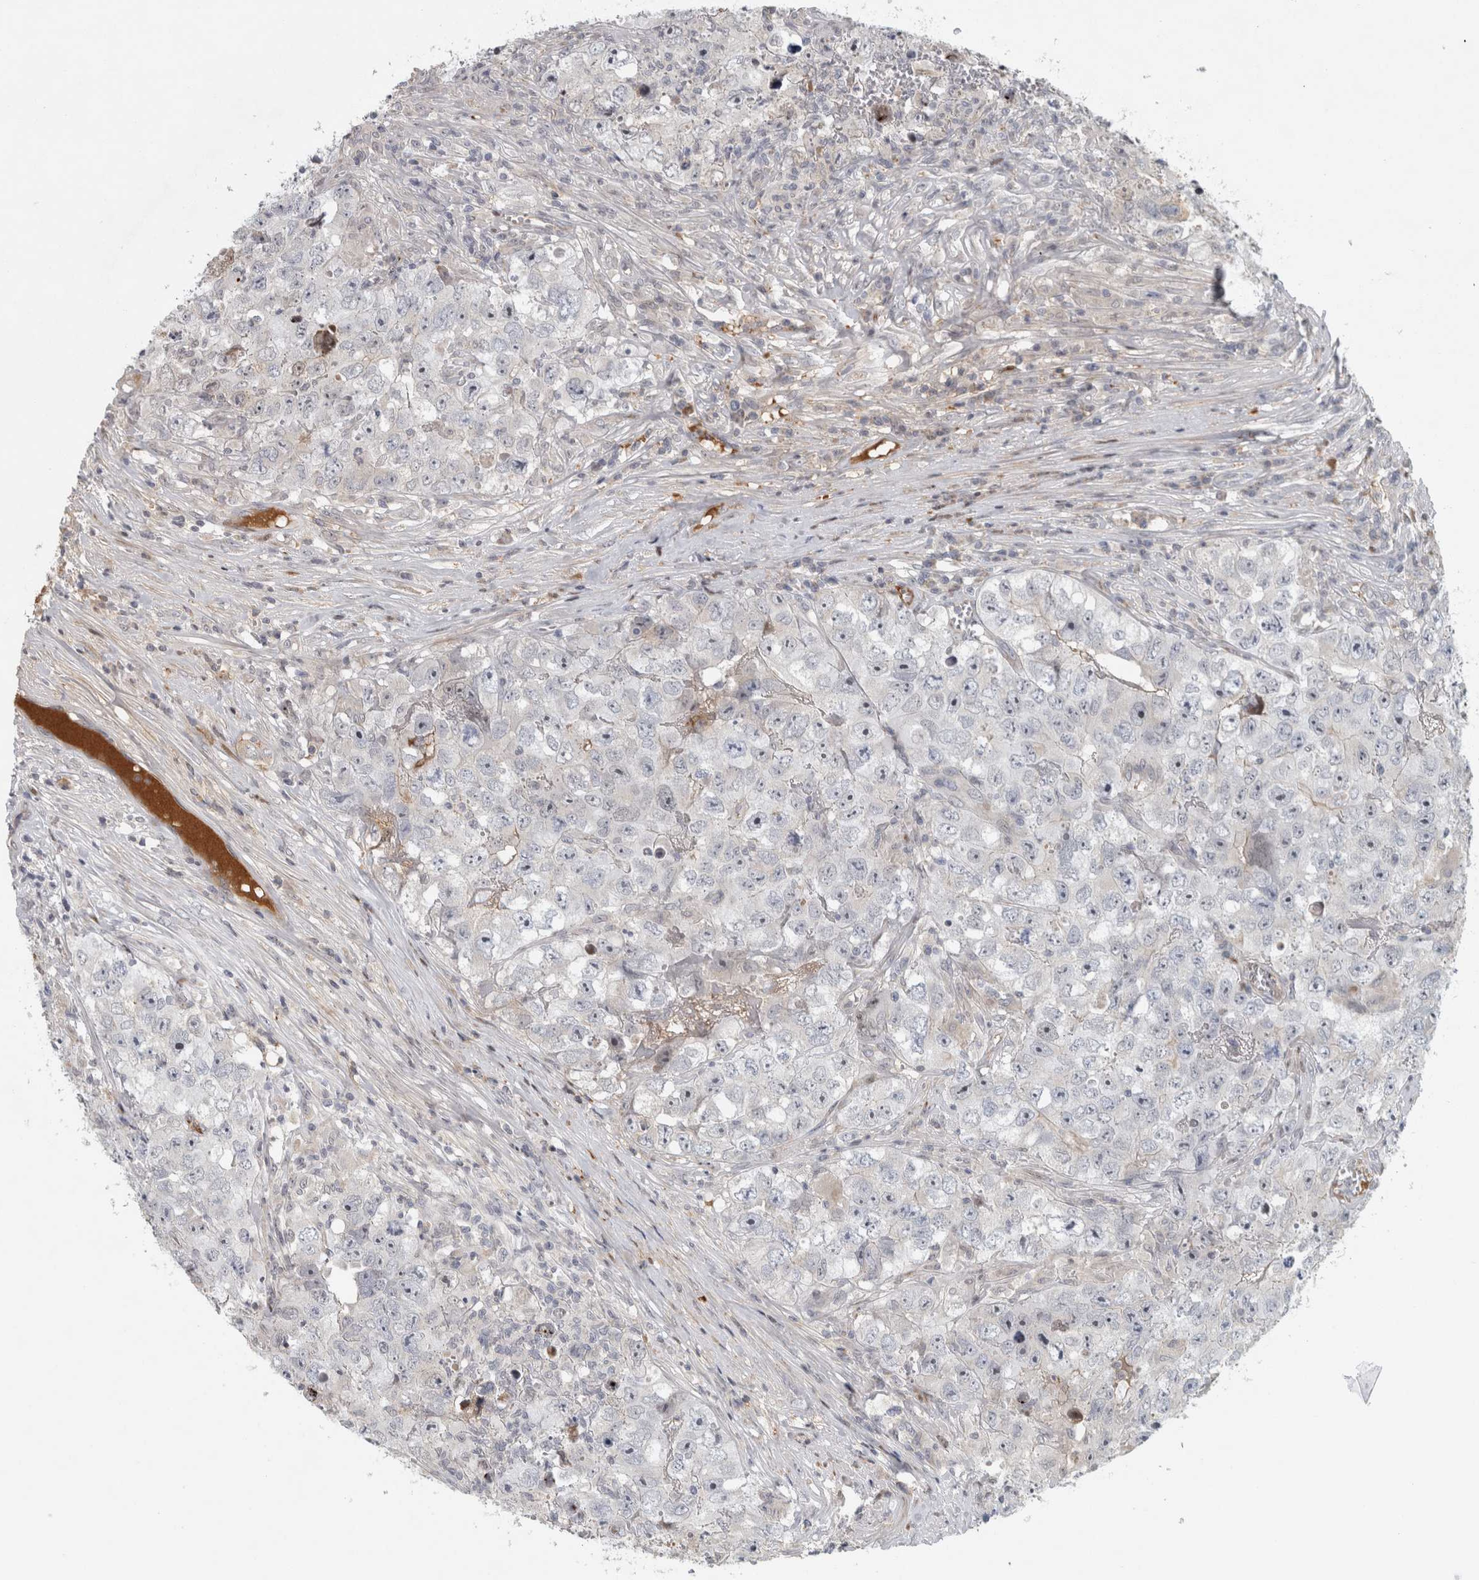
{"staining": {"intensity": "weak", "quantity": "25%-75%", "location": "cytoplasmic/membranous"}, "tissue": "testis cancer", "cell_type": "Tumor cells", "image_type": "cancer", "snomed": [{"axis": "morphology", "description": "Seminoma, NOS"}, {"axis": "morphology", "description": "Carcinoma, Embryonal, NOS"}, {"axis": "topography", "description": "Testis"}], "caption": "Immunohistochemistry (IHC) histopathology image of testis seminoma stained for a protein (brown), which demonstrates low levels of weak cytoplasmic/membranous positivity in about 25%-75% of tumor cells.", "gene": "RBM48", "patient": {"sex": "male", "age": 43}}